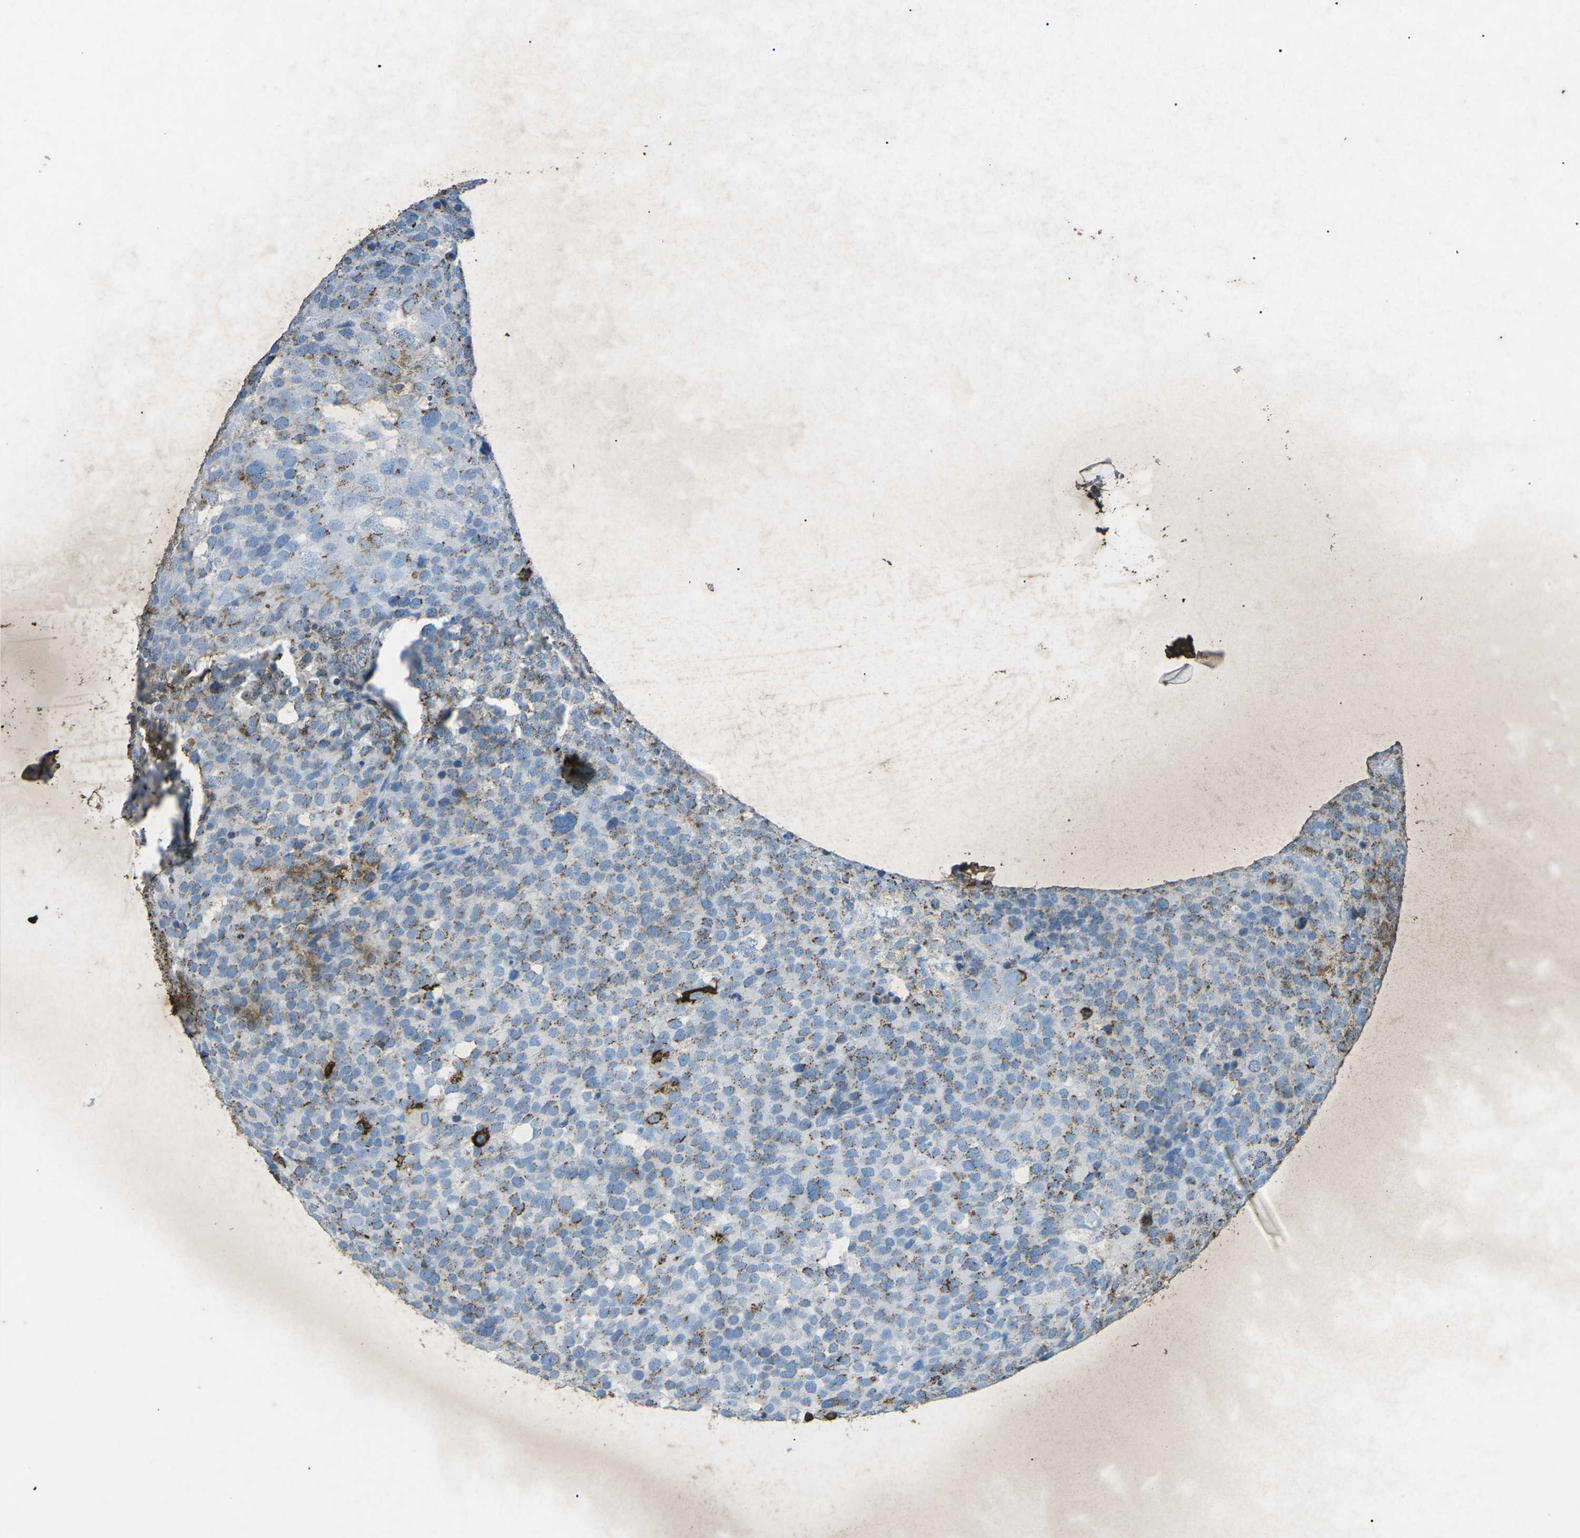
{"staining": {"intensity": "moderate", "quantity": "<25%", "location": "cytoplasmic/membranous"}, "tissue": "testis cancer", "cell_type": "Tumor cells", "image_type": "cancer", "snomed": [{"axis": "morphology", "description": "Seminoma, NOS"}, {"axis": "topography", "description": "Testis"}], "caption": "Testis cancer tissue displays moderate cytoplasmic/membranous positivity in approximately <25% of tumor cells The protein is shown in brown color, while the nuclei are stained blue.", "gene": "CTAGE1", "patient": {"sex": "male", "age": 71}}